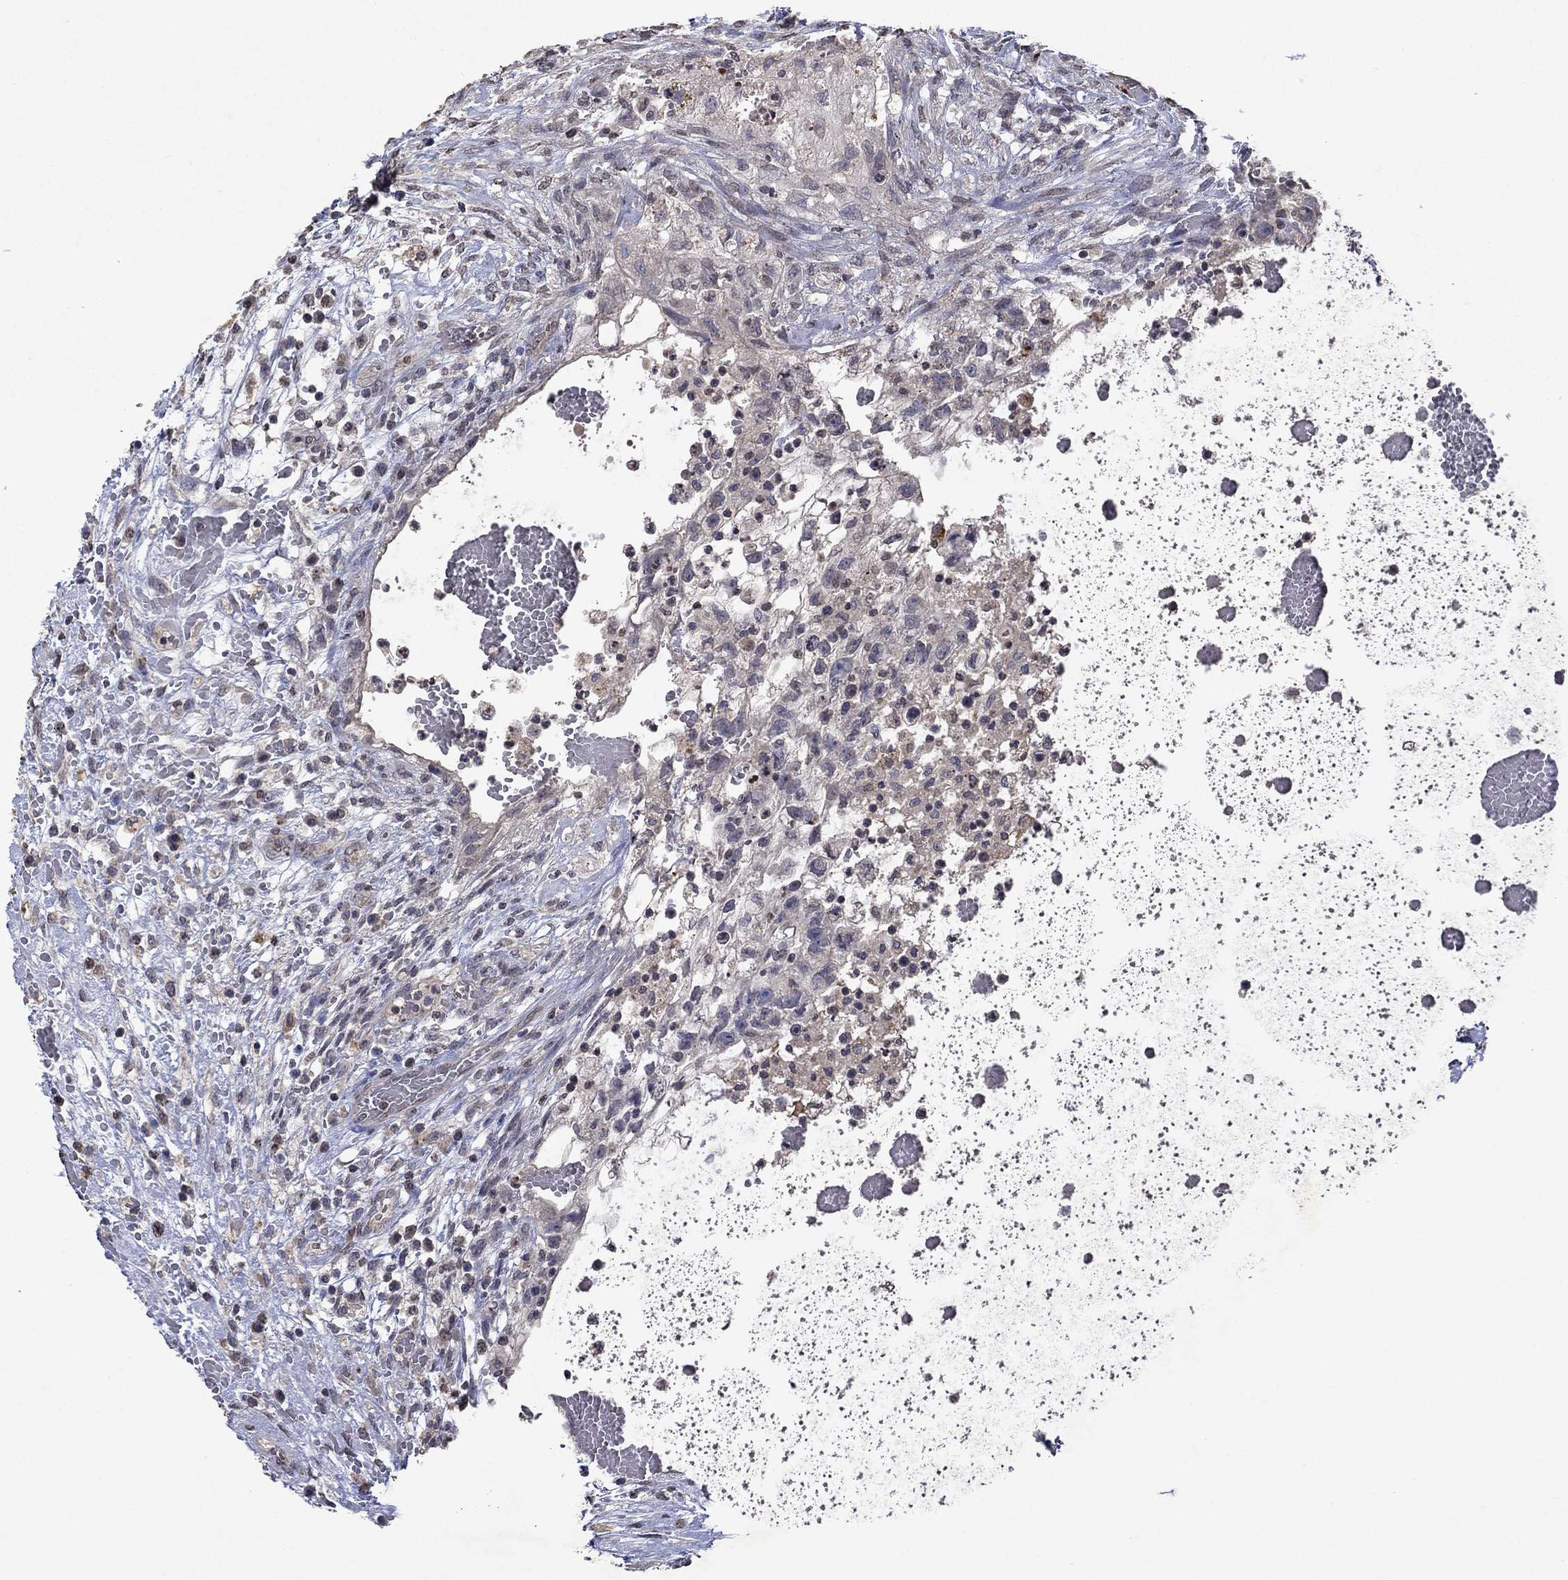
{"staining": {"intensity": "negative", "quantity": "none", "location": "none"}, "tissue": "testis cancer", "cell_type": "Tumor cells", "image_type": "cancer", "snomed": [{"axis": "morphology", "description": "Normal tissue, NOS"}, {"axis": "morphology", "description": "Carcinoma, Embryonal, NOS"}, {"axis": "topography", "description": "Testis"}, {"axis": "topography", "description": "Epididymis"}], "caption": "An IHC photomicrograph of testis cancer is shown. There is no staining in tumor cells of testis cancer. Brightfield microscopy of immunohistochemistry (IHC) stained with DAB (brown) and hematoxylin (blue), captured at high magnification.", "gene": "TTC38", "patient": {"sex": "male", "age": 32}}